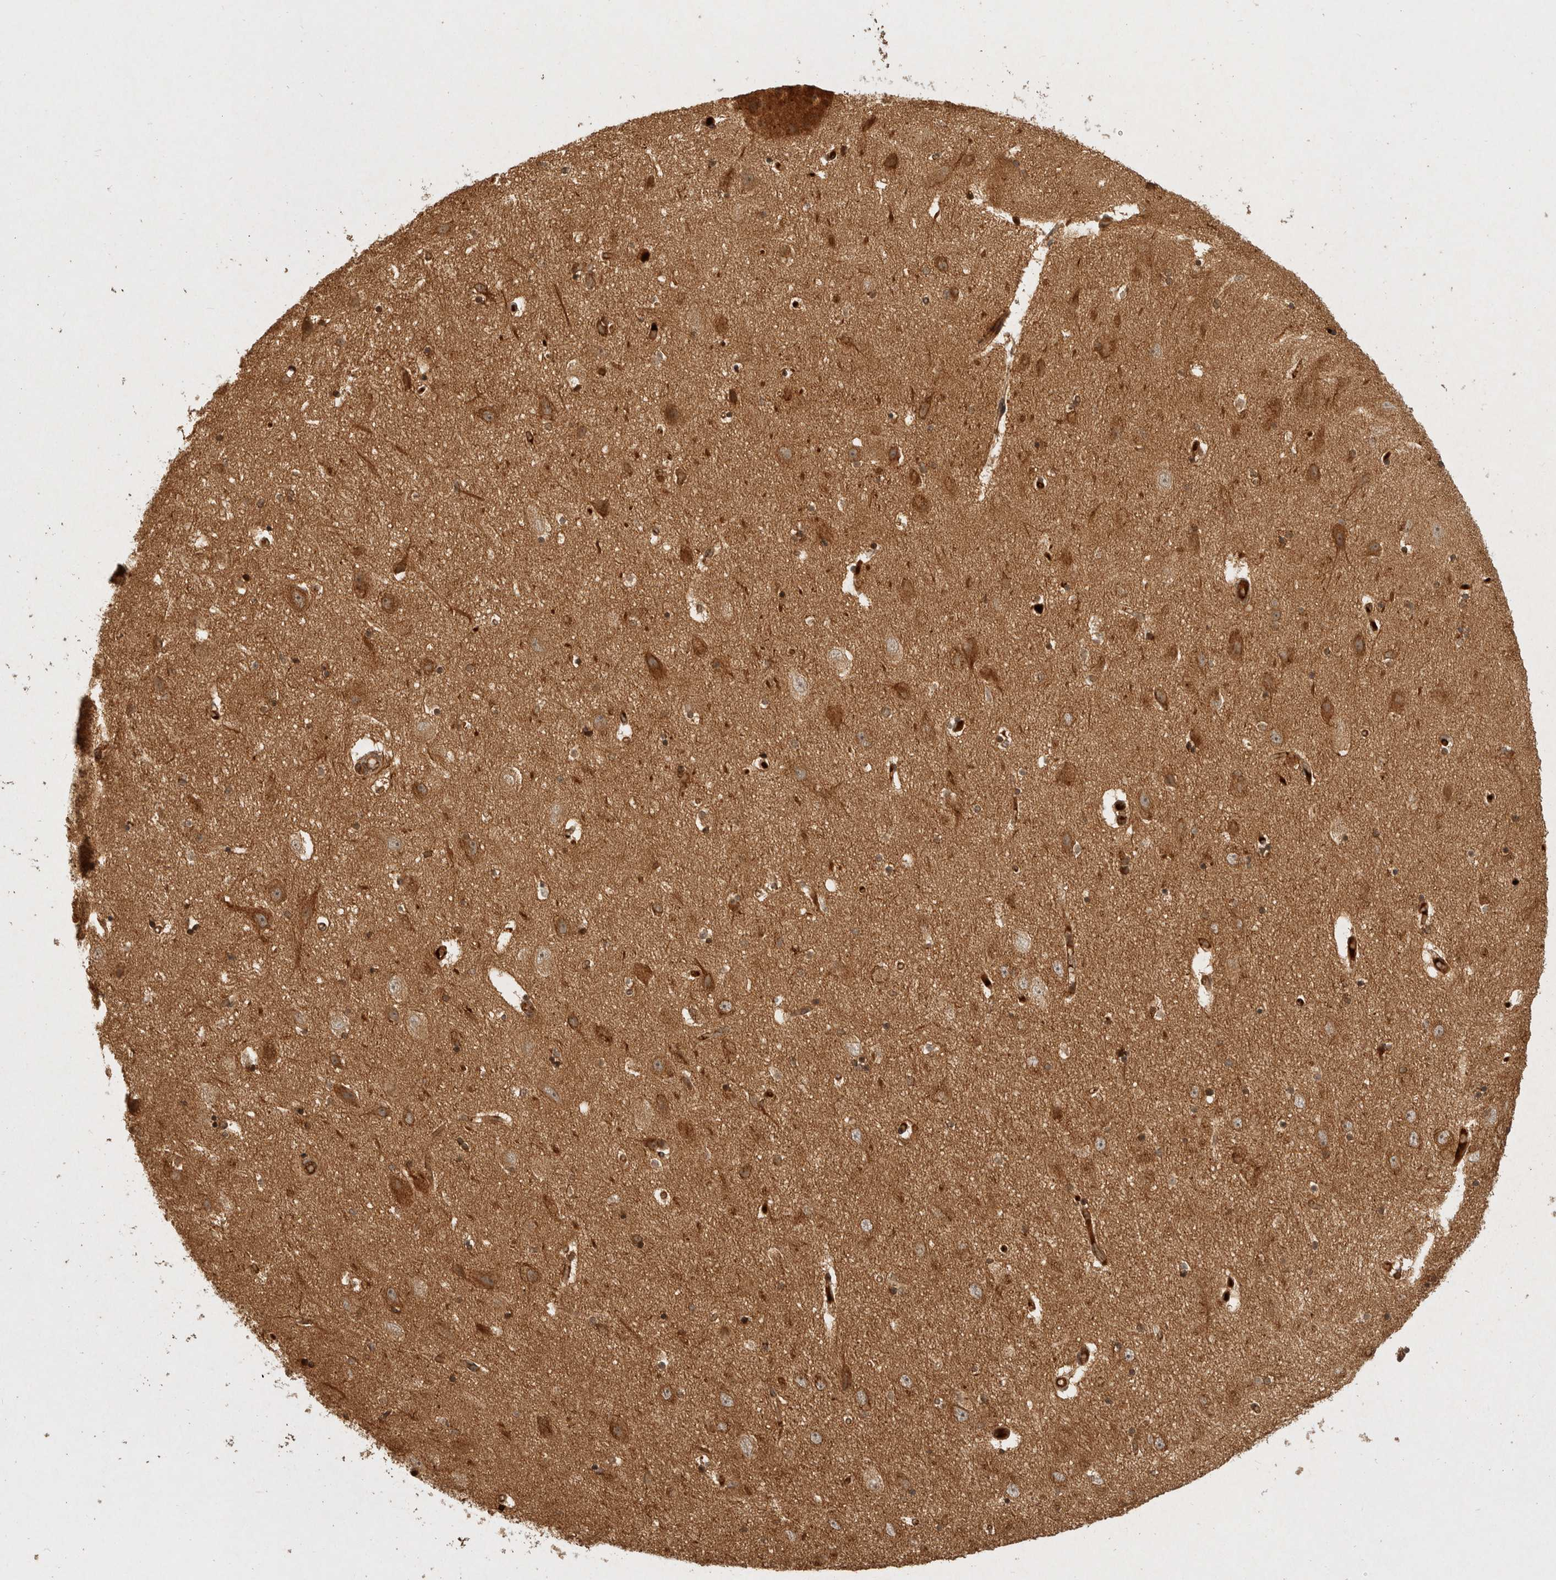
{"staining": {"intensity": "moderate", "quantity": ">75%", "location": "cytoplasmic/membranous"}, "tissue": "hippocampus", "cell_type": "Glial cells", "image_type": "normal", "snomed": [{"axis": "morphology", "description": "Normal tissue, NOS"}, {"axis": "topography", "description": "Hippocampus"}], "caption": "Immunohistochemistry of benign human hippocampus reveals medium levels of moderate cytoplasmic/membranous staining in about >75% of glial cells.", "gene": "CAMSAP2", "patient": {"sex": "female", "age": 54}}